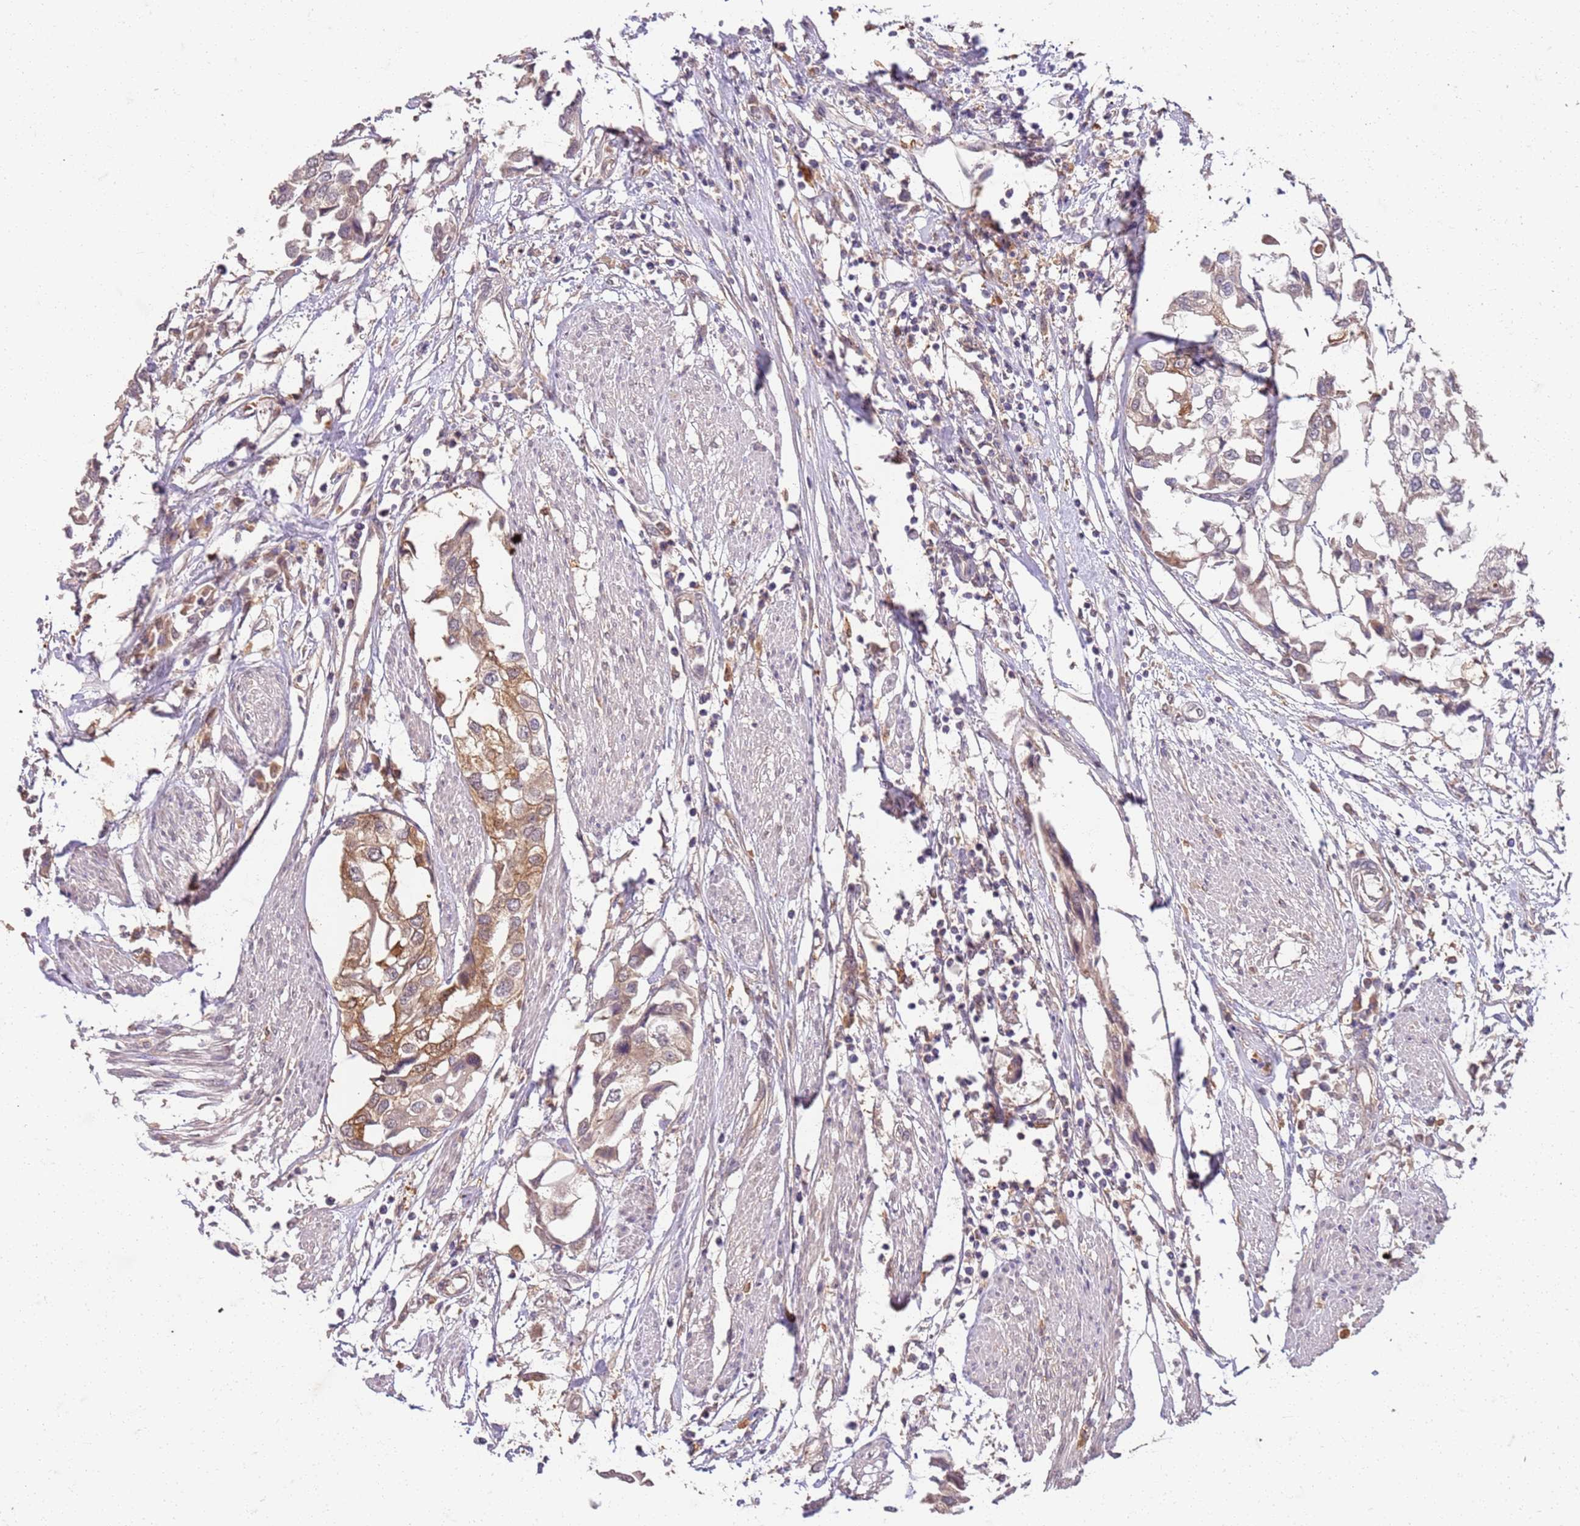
{"staining": {"intensity": "moderate", "quantity": "<25%", "location": "cytoplasmic/membranous"}, "tissue": "urothelial cancer", "cell_type": "Tumor cells", "image_type": "cancer", "snomed": [{"axis": "morphology", "description": "Urothelial carcinoma, High grade"}, {"axis": "topography", "description": "Urinary bladder"}], "caption": "A histopathology image of human urothelial carcinoma (high-grade) stained for a protein shows moderate cytoplasmic/membranous brown staining in tumor cells.", "gene": "UBE3A", "patient": {"sex": "male", "age": 64}}